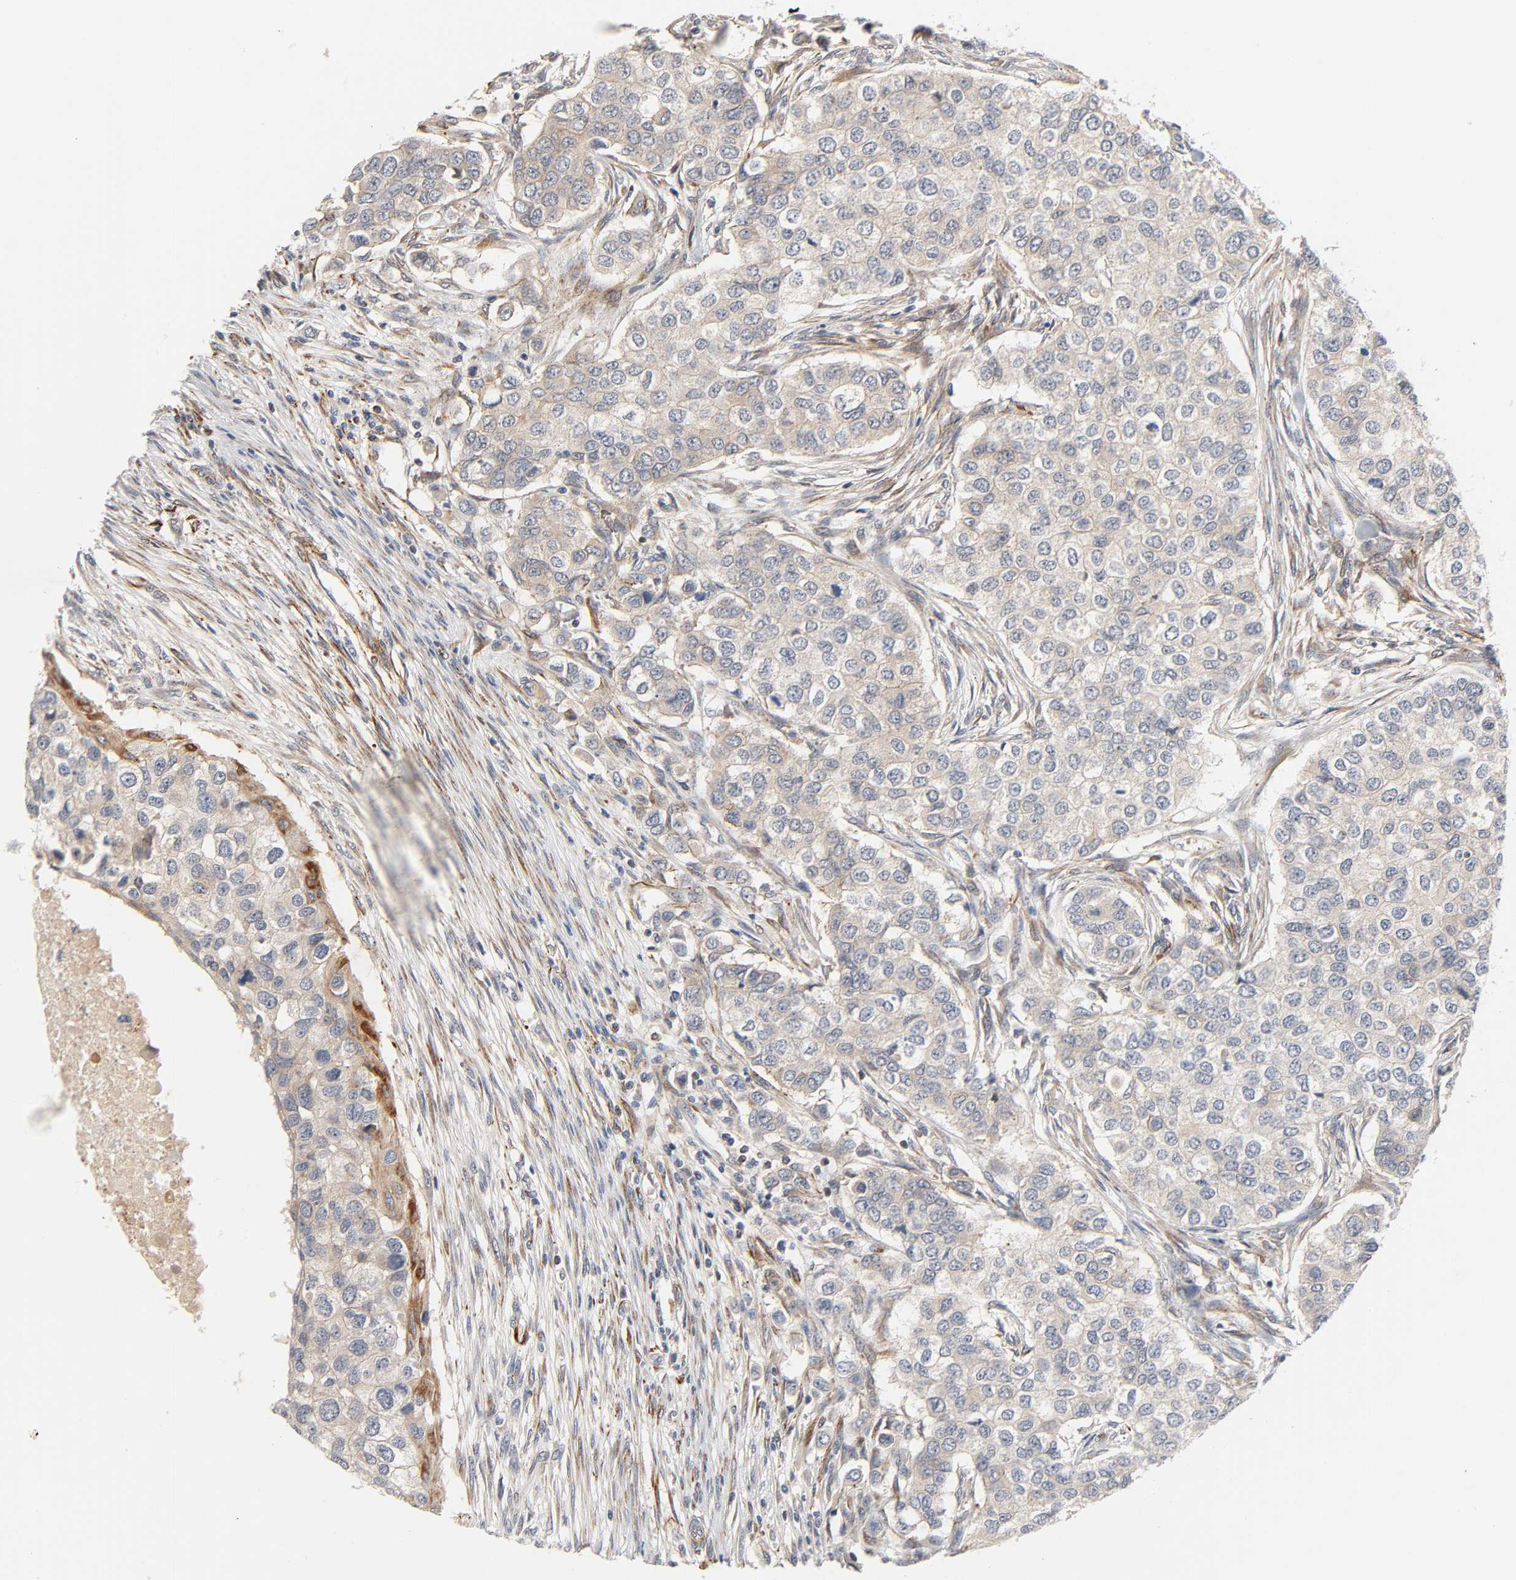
{"staining": {"intensity": "weak", "quantity": ">75%", "location": "cytoplasmic/membranous"}, "tissue": "breast cancer", "cell_type": "Tumor cells", "image_type": "cancer", "snomed": [{"axis": "morphology", "description": "Normal tissue, NOS"}, {"axis": "morphology", "description": "Duct carcinoma"}, {"axis": "topography", "description": "Breast"}], "caption": "A brown stain shows weak cytoplasmic/membranous positivity of a protein in human infiltrating ductal carcinoma (breast) tumor cells. (Stains: DAB (3,3'-diaminobenzidine) in brown, nuclei in blue, Microscopy: brightfield microscopy at high magnification).", "gene": "REEP6", "patient": {"sex": "female", "age": 49}}